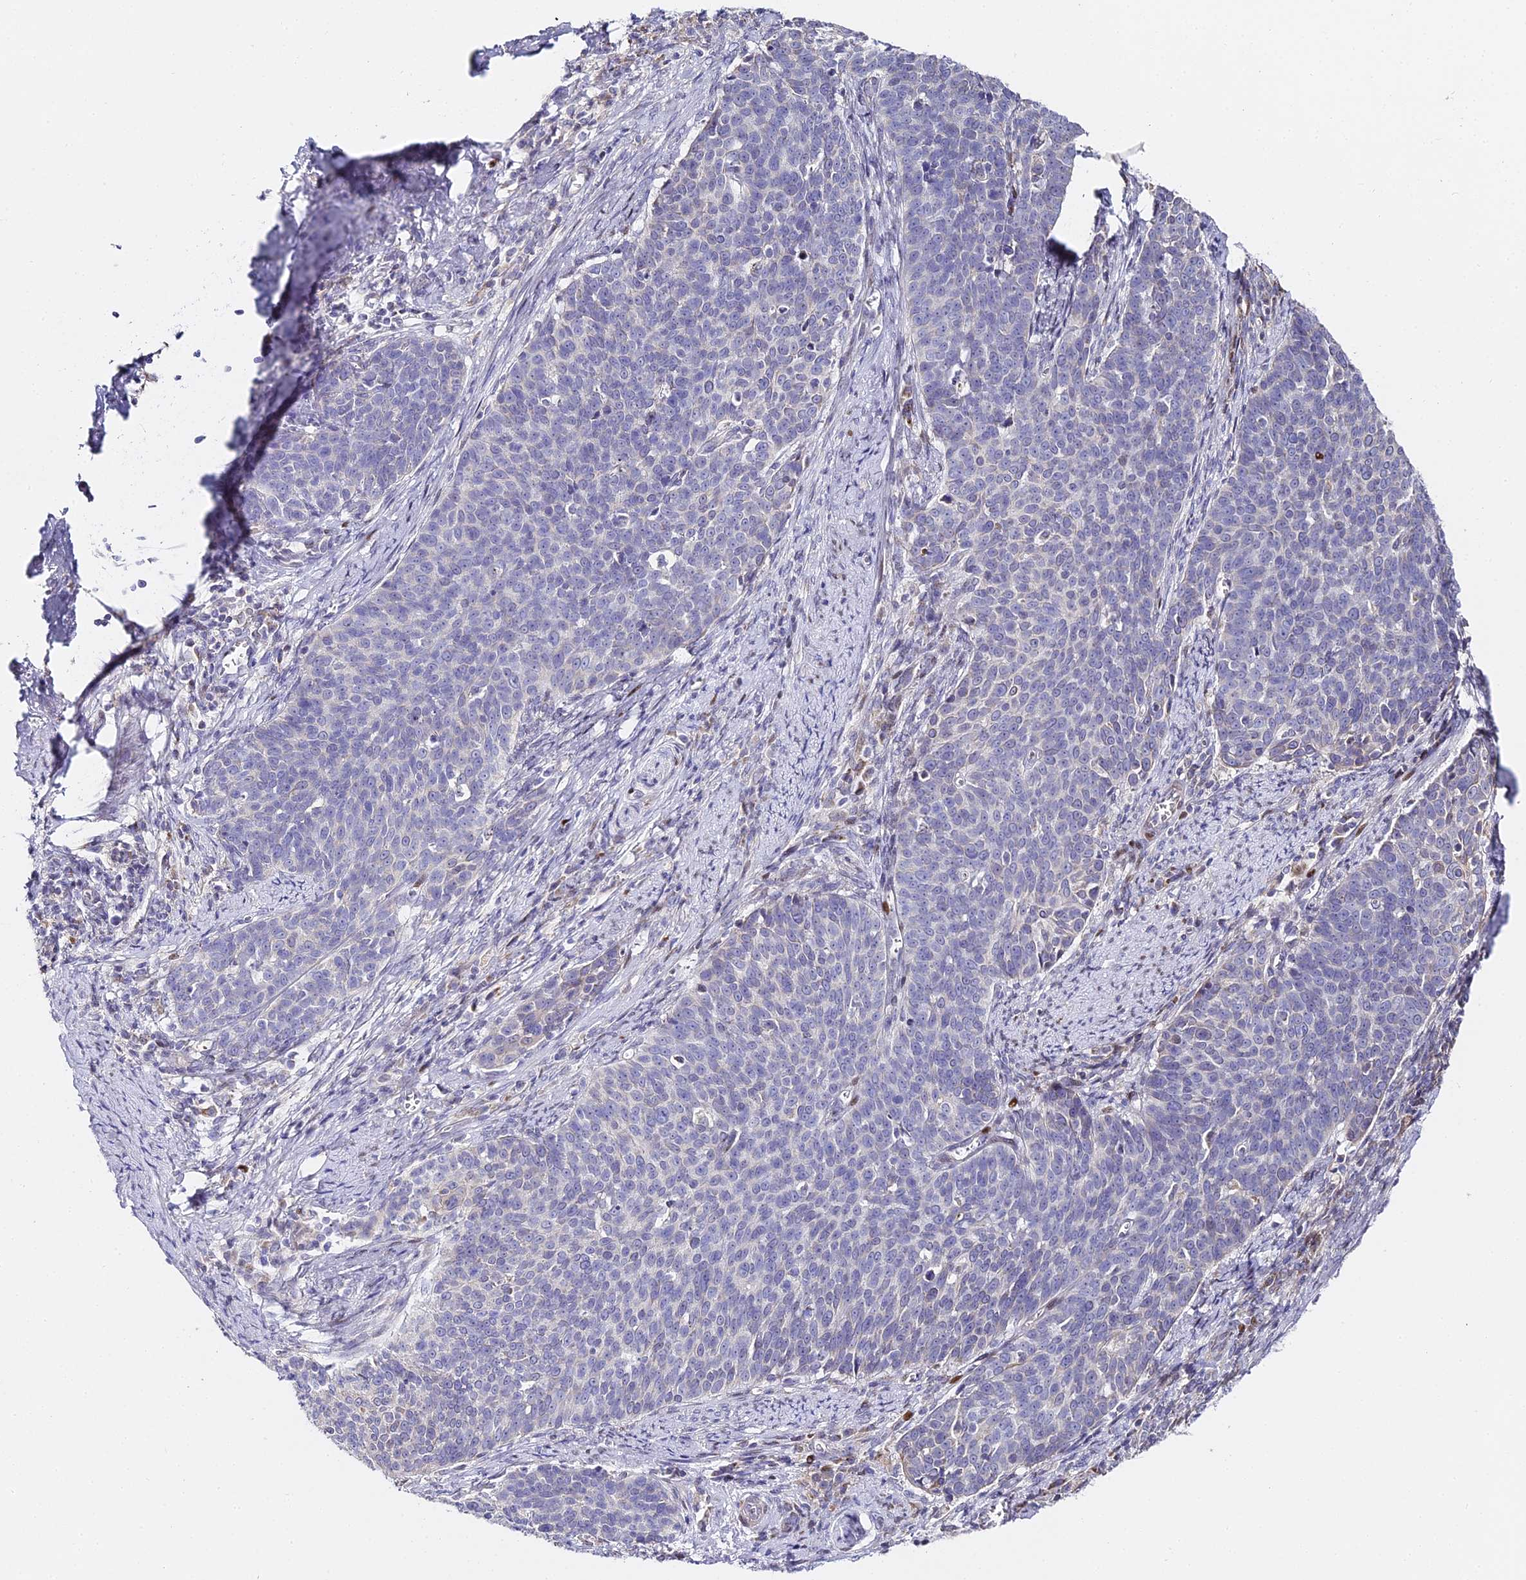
{"staining": {"intensity": "negative", "quantity": "none", "location": "none"}, "tissue": "cervical cancer", "cell_type": "Tumor cells", "image_type": "cancer", "snomed": [{"axis": "morphology", "description": "Squamous cell carcinoma, NOS"}, {"axis": "topography", "description": "Cervix"}], "caption": "The image displays no significant expression in tumor cells of squamous cell carcinoma (cervical).", "gene": "SERP1", "patient": {"sex": "female", "age": 39}}